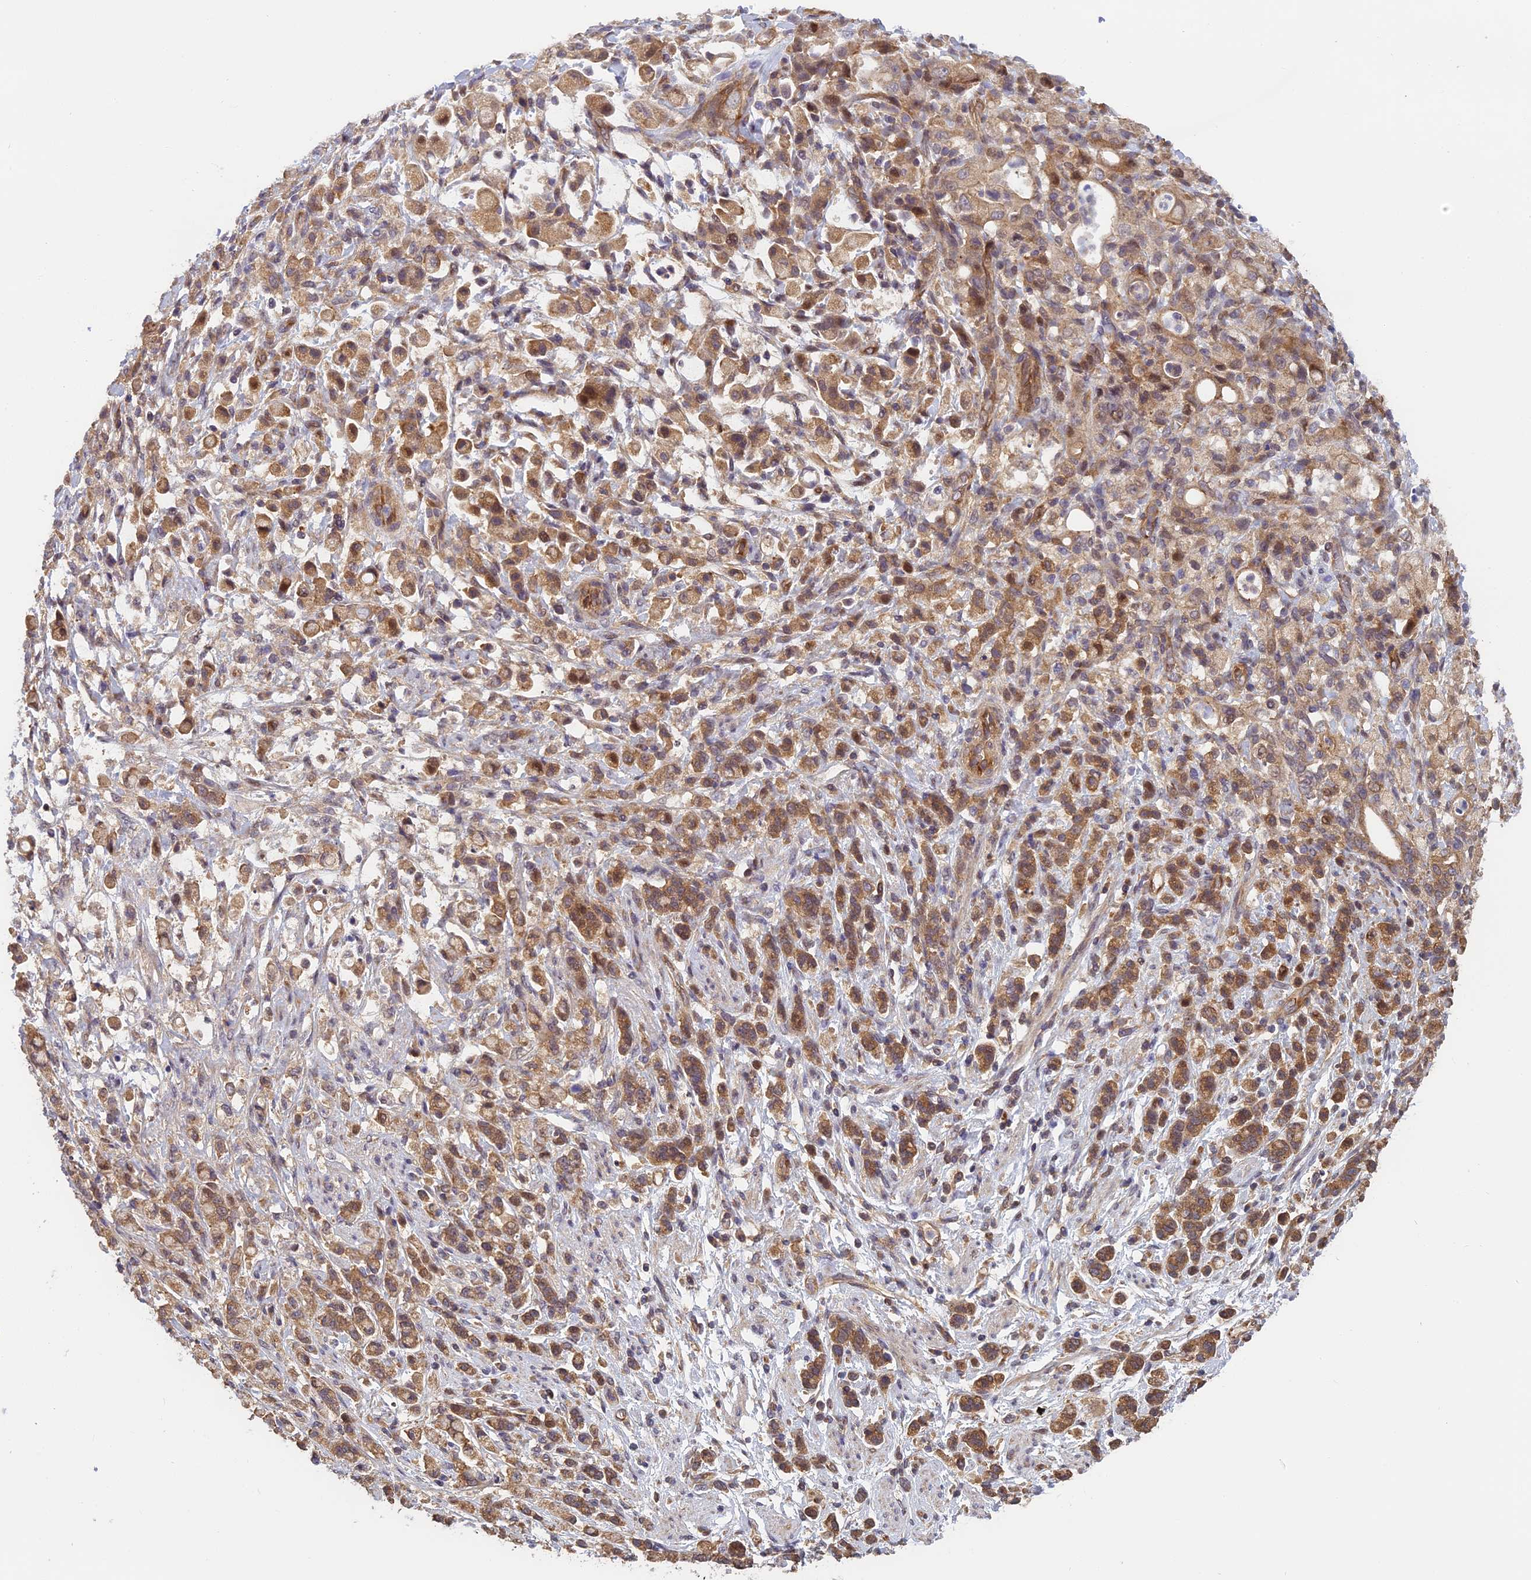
{"staining": {"intensity": "moderate", "quantity": ">75%", "location": "cytoplasmic/membranous"}, "tissue": "stomach cancer", "cell_type": "Tumor cells", "image_type": "cancer", "snomed": [{"axis": "morphology", "description": "Adenocarcinoma, NOS"}, {"axis": "topography", "description": "Stomach"}], "caption": "A high-resolution micrograph shows immunohistochemistry staining of adenocarcinoma (stomach), which reveals moderate cytoplasmic/membranous staining in approximately >75% of tumor cells.", "gene": "PIKFYVE", "patient": {"sex": "female", "age": 60}}